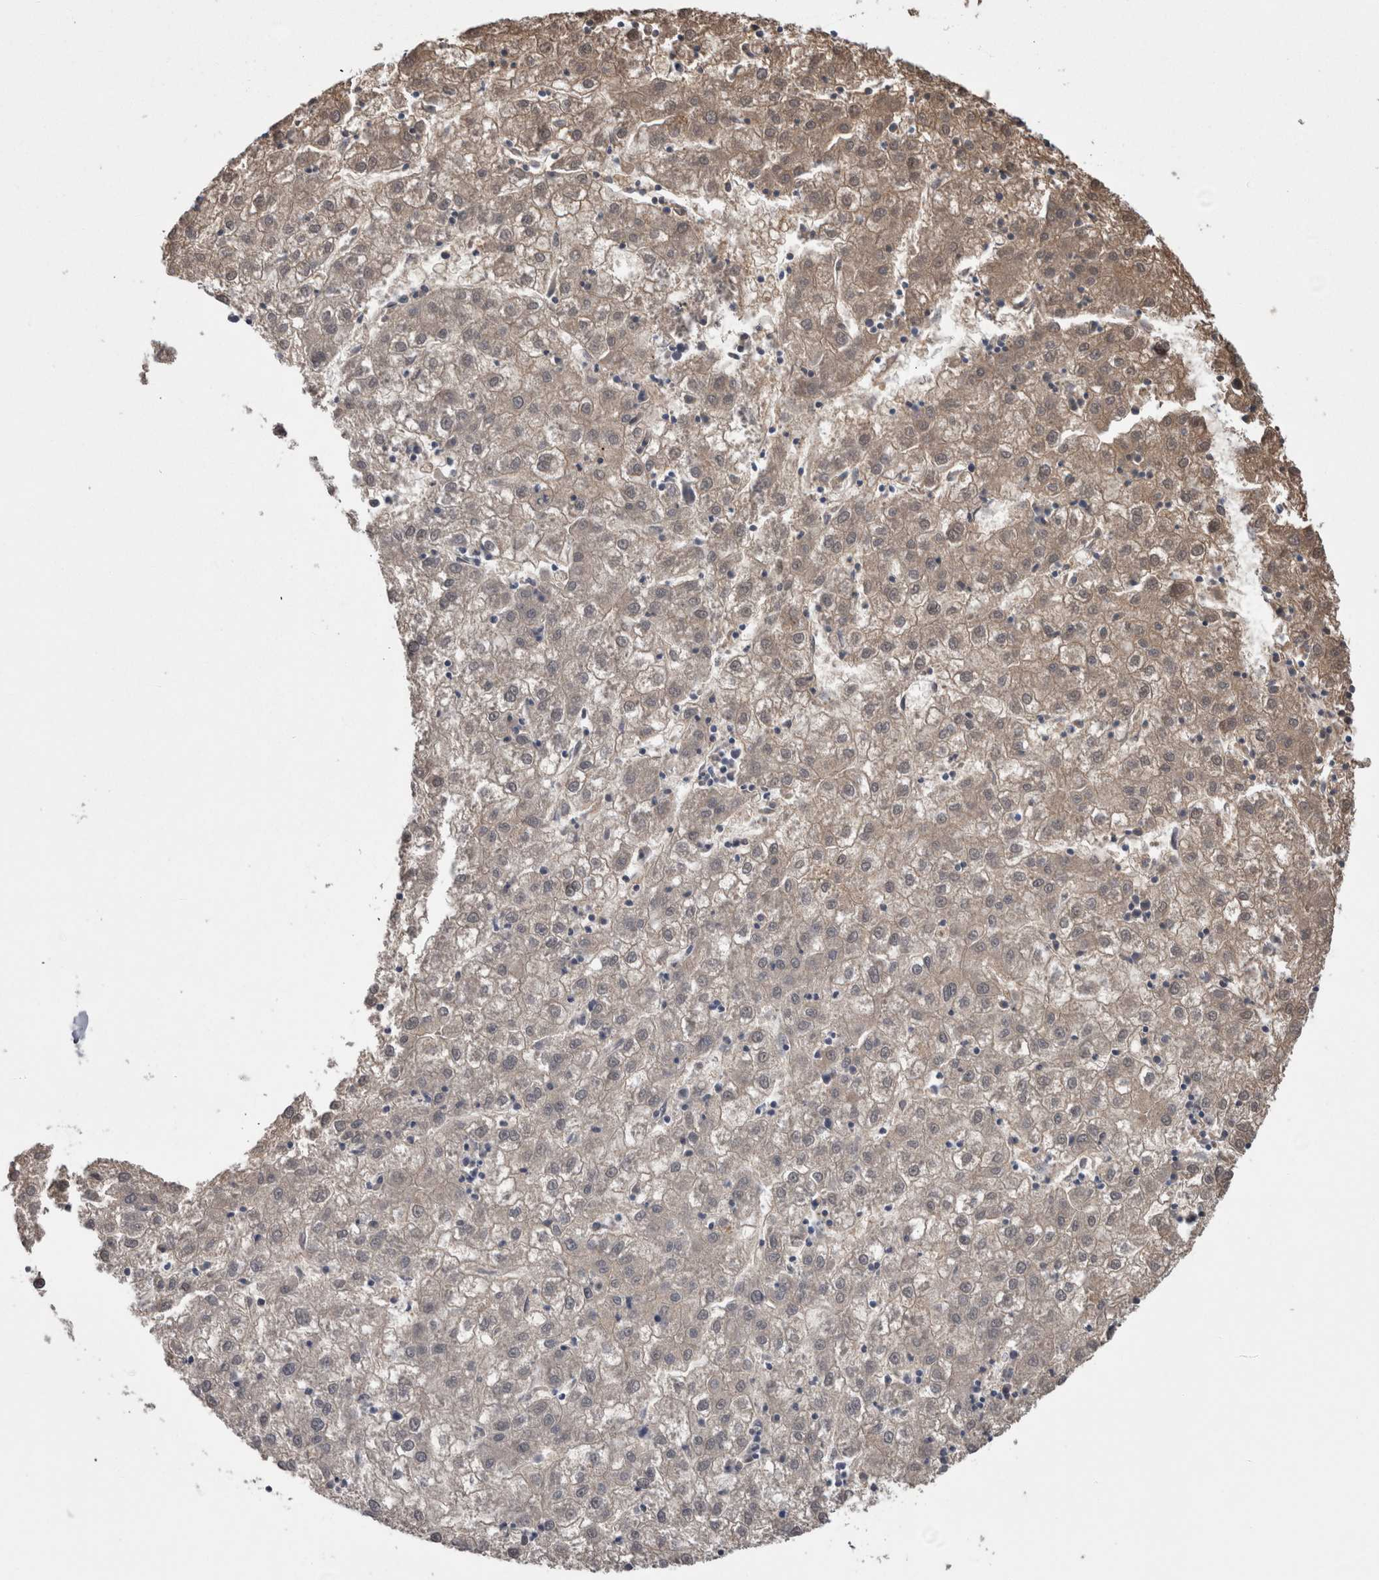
{"staining": {"intensity": "weak", "quantity": "25%-75%", "location": "cytoplasmic/membranous"}, "tissue": "liver cancer", "cell_type": "Tumor cells", "image_type": "cancer", "snomed": [{"axis": "morphology", "description": "Carcinoma, Hepatocellular, NOS"}, {"axis": "topography", "description": "Liver"}], "caption": "IHC histopathology image of hepatocellular carcinoma (liver) stained for a protein (brown), which exhibits low levels of weak cytoplasmic/membranous expression in about 25%-75% of tumor cells.", "gene": "CA8", "patient": {"sex": "male", "age": 72}}